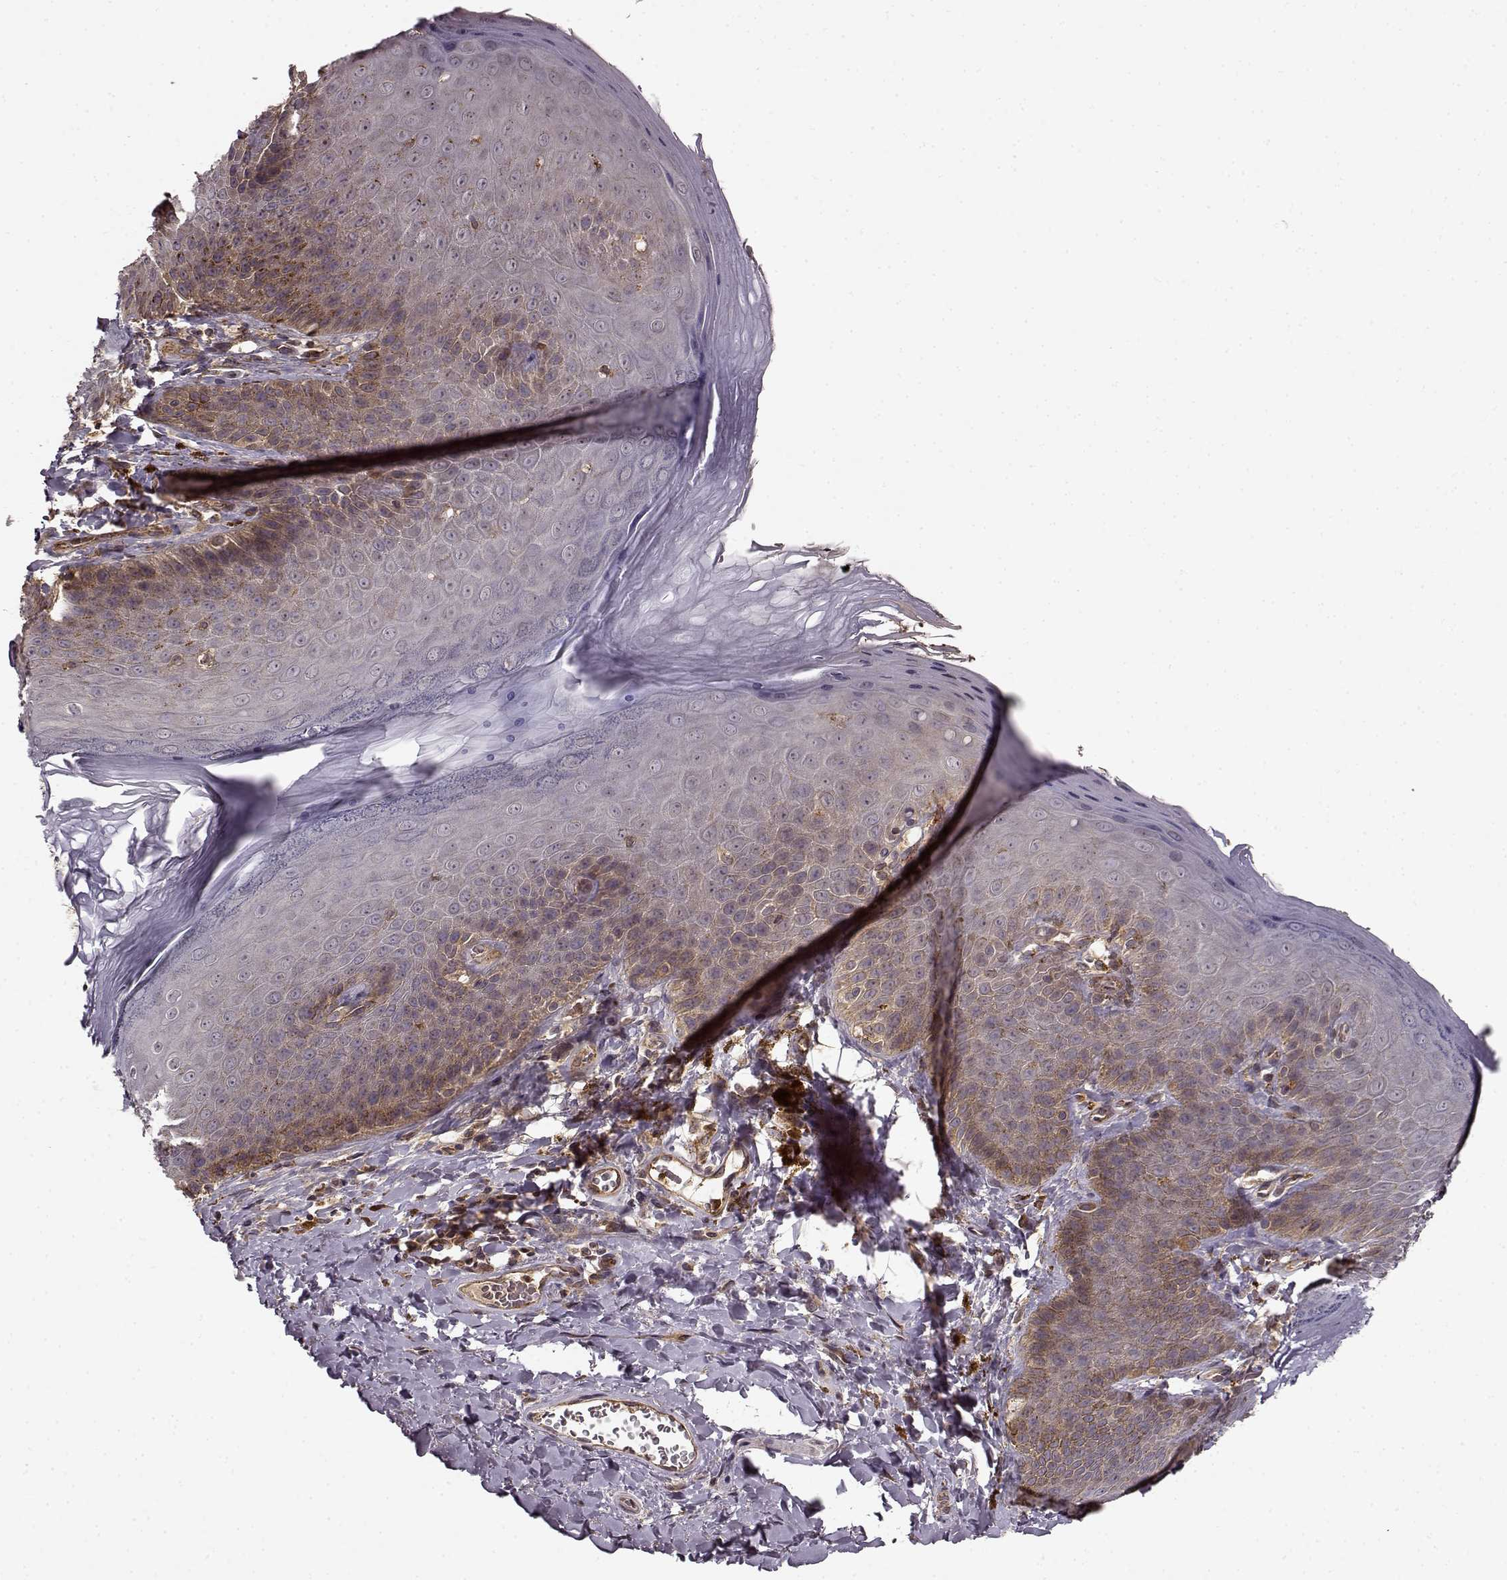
{"staining": {"intensity": "weak", "quantity": "<25%", "location": "cytoplasmic/membranous"}, "tissue": "skin", "cell_type": "Epidermal cells", "image_type": "normal", "snomed": [{"axis": "morphology", "description": "Normal tissue, NOS"}, {"axis": "topography", "description": "Anal"}], "caption": "This is an IHC histopathology image of benign skin. There is no staining in epidermal cells.", "gene": "IFRD2", "patient": {"sex": "male", "age": 53}}